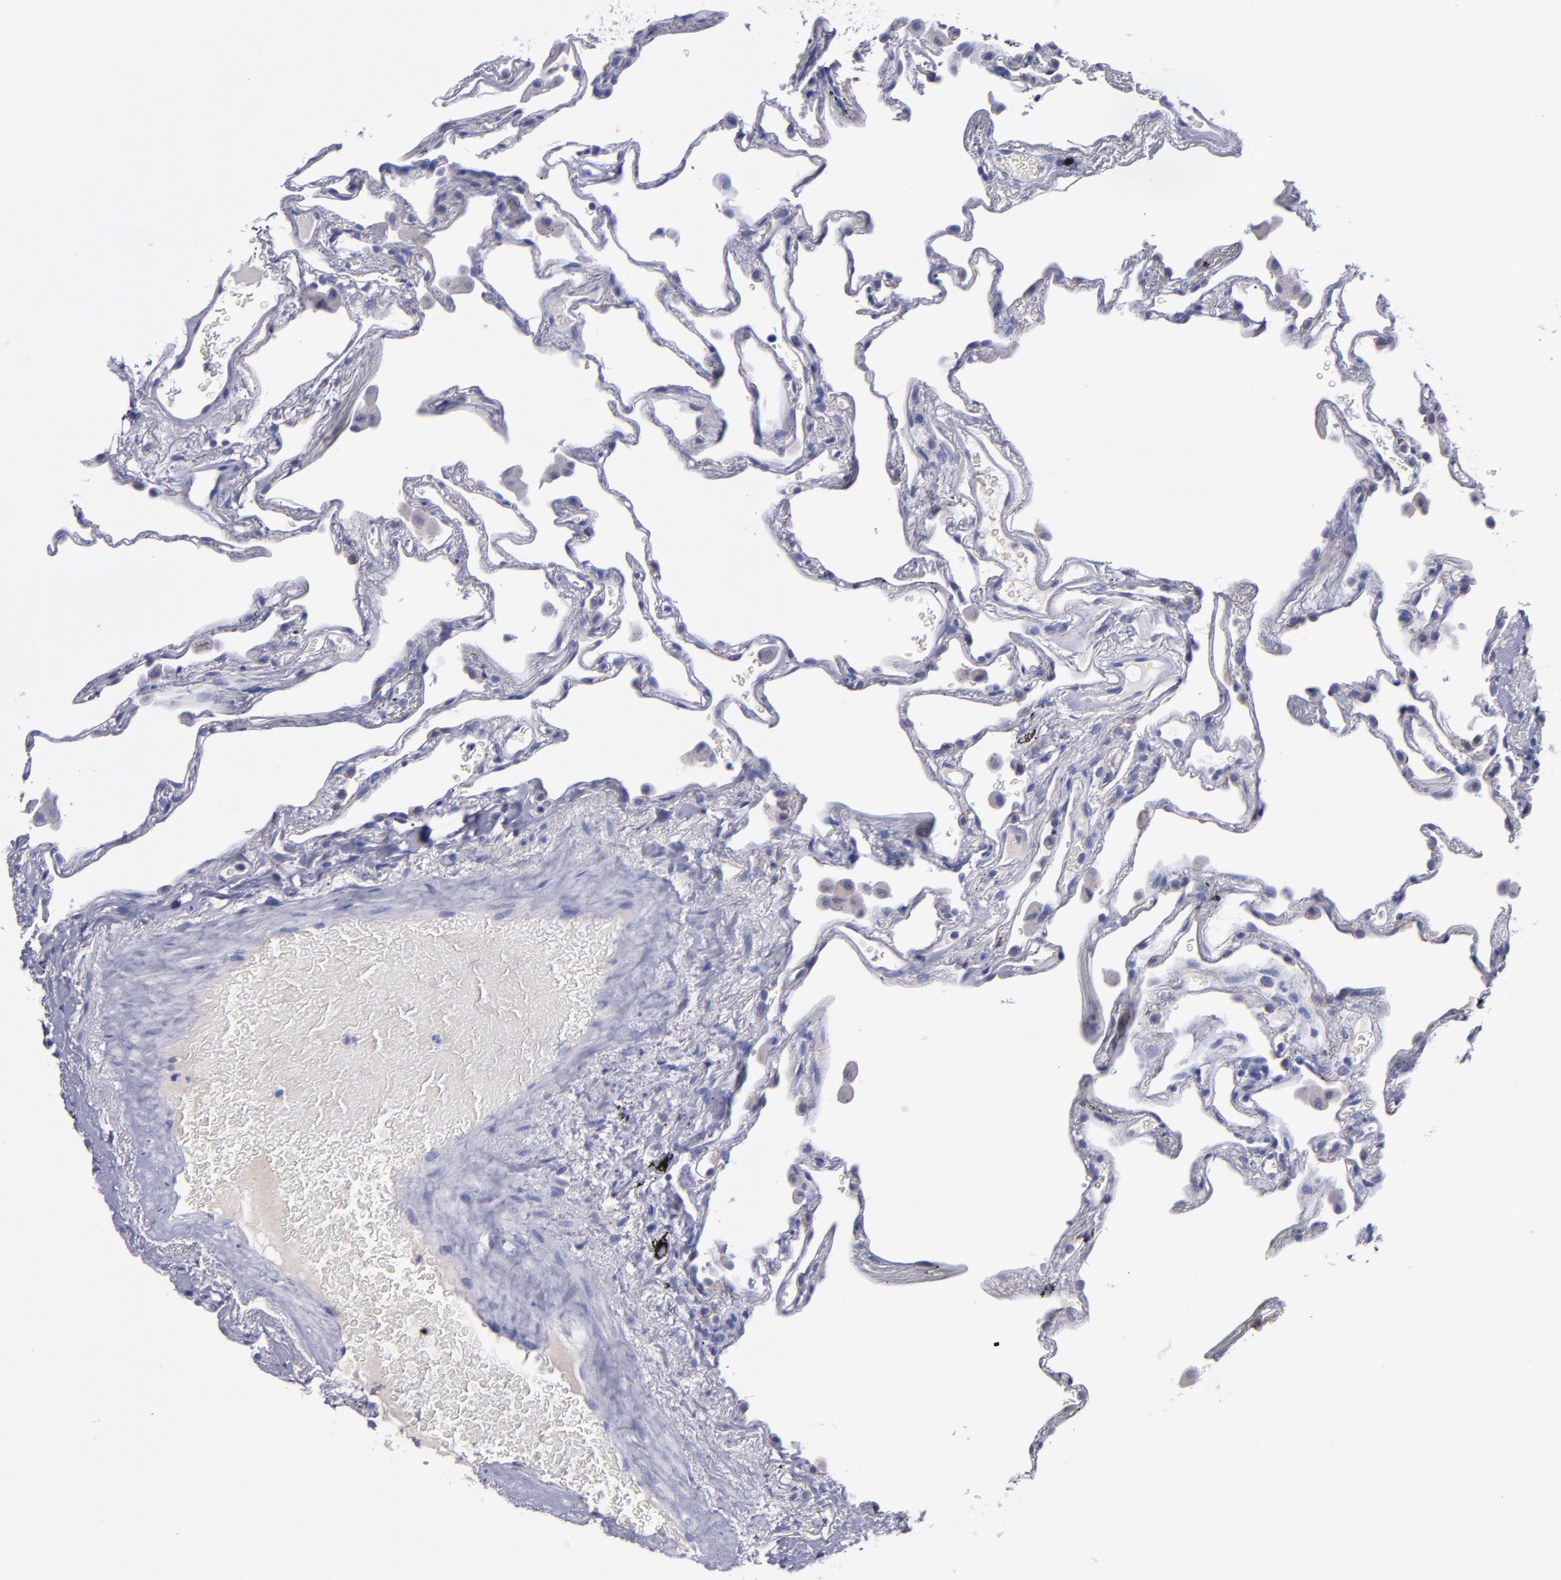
{"staining": {"intensity": "negative", "quantity": "none", "location": "none"}, "tissue": "lung", "cell_type": "Alveolar cells", "image_type": "normal", "snomed": [{"axis": "morphology", "description": "Normal tissue, NOS"}, {"axis": "morphology", "description": "Inflammation, NOS"}, {"axis": "topography", "description": "Lung"}], "caption": "Alveolar cells show no significant protein positivity in normal lung. Brightfield microscopy of immunohistochemistry (IHC) stained with DAB (brown) and hematoxylin (blue), captured at high magnification.", "gene": "CDH3", "patient": {"sex": "male", "age": 69}}